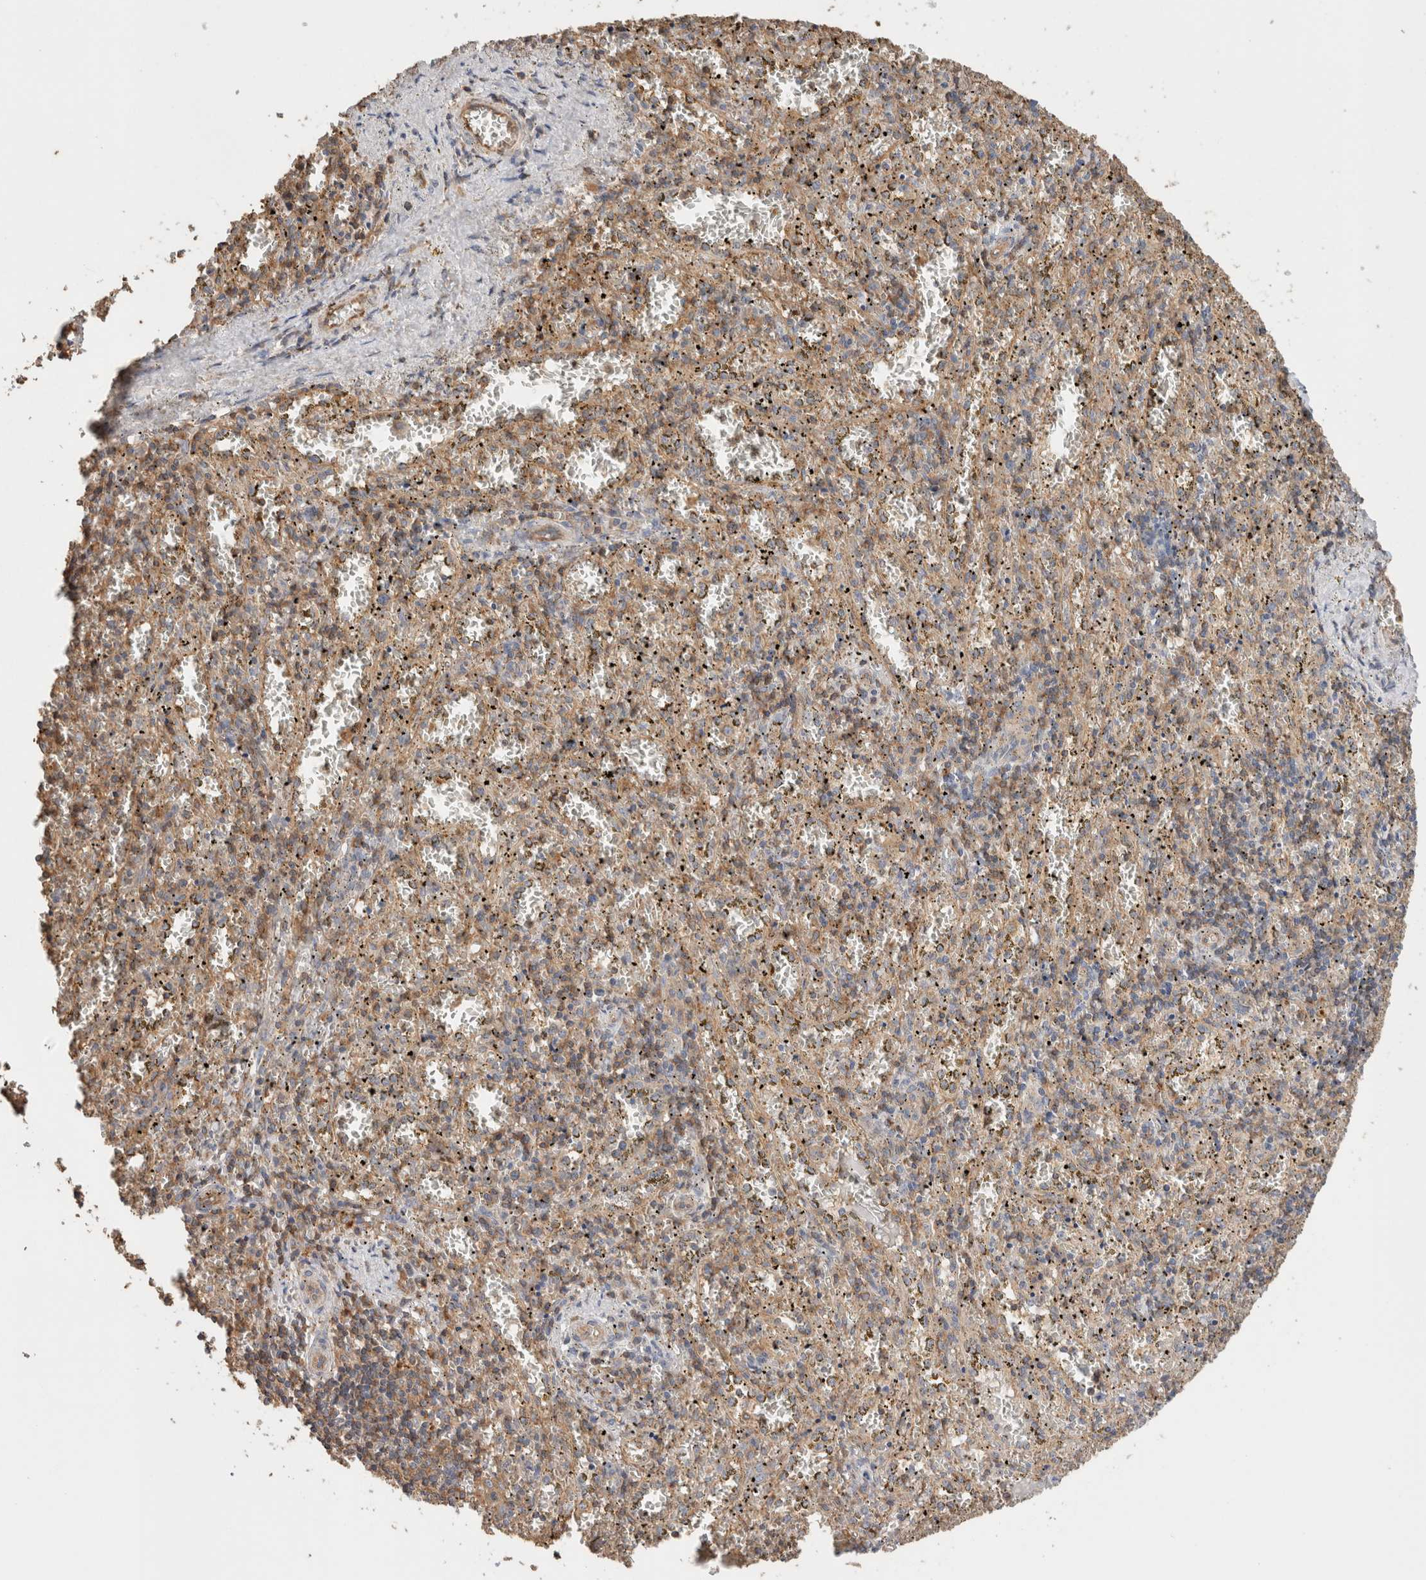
{"staining": {"intensity": "moderate", "quantity": "25%-75%", "location": "cytoplasmic/membranous"}, "tissue": "spleen", "cell_type": "Cells in red pulp", "image_type": "normal", "snomed": [{"axis": "morphology", "description": "Normal tissue, NOS"}, {"axis": "topography", "description": "Spleen"}], "caption": "An IHC image of normal tissue is shown. Protein staining in brown shows moderate cytoplasmic/membranous positivity in spleen within cells in red pulp. The protein is stained brown, and the nuclei are stained in blue (DAB (3,3'-diaminobenzidine) IHC with brightfield microscopy, high magnification).", "gene": "CFAP418", "patient": {"sex": "male", "age": 11}}